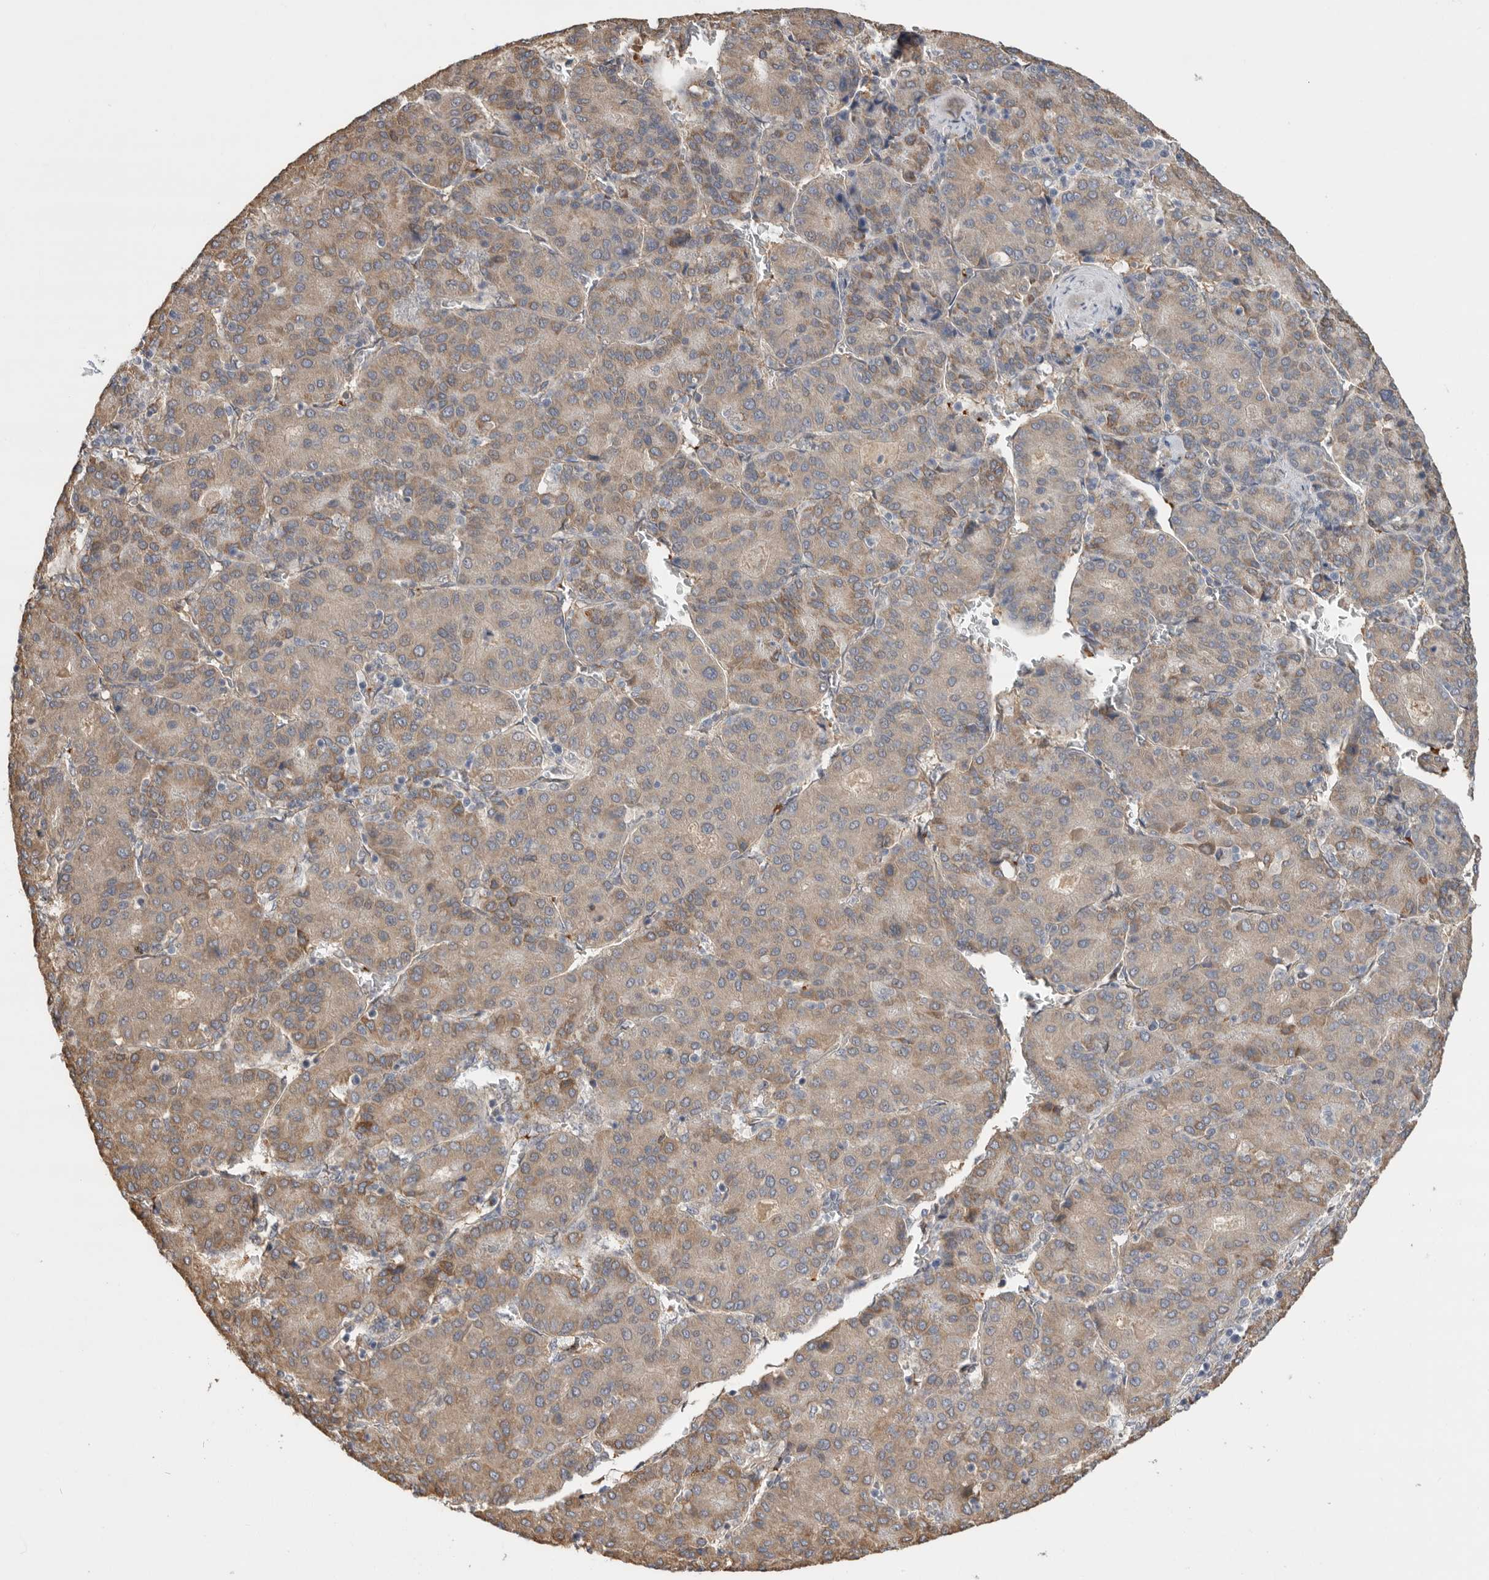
{"staining": {"intensity": "weak", "quantity": ">75%", "location": "cytoplasmic/membranous"}, "tissue": "liver cancer", "cell_type": "Tumor cells", "image_type": "cancer", "snomed": [{"axis": "morphology", "description": "Carcinoma, Hepatocellular, NOS"}, {"axis": "topography", "description": "Liver"}], "caption": "Approximately >75% of tumor cells in liver cancer display weak cytoplasmic/membranous protein positivity as visualized by brown immunohistochemical staining.", "gene": "CDC42BPB", "patient": {"sex": "male", "age": 65}}